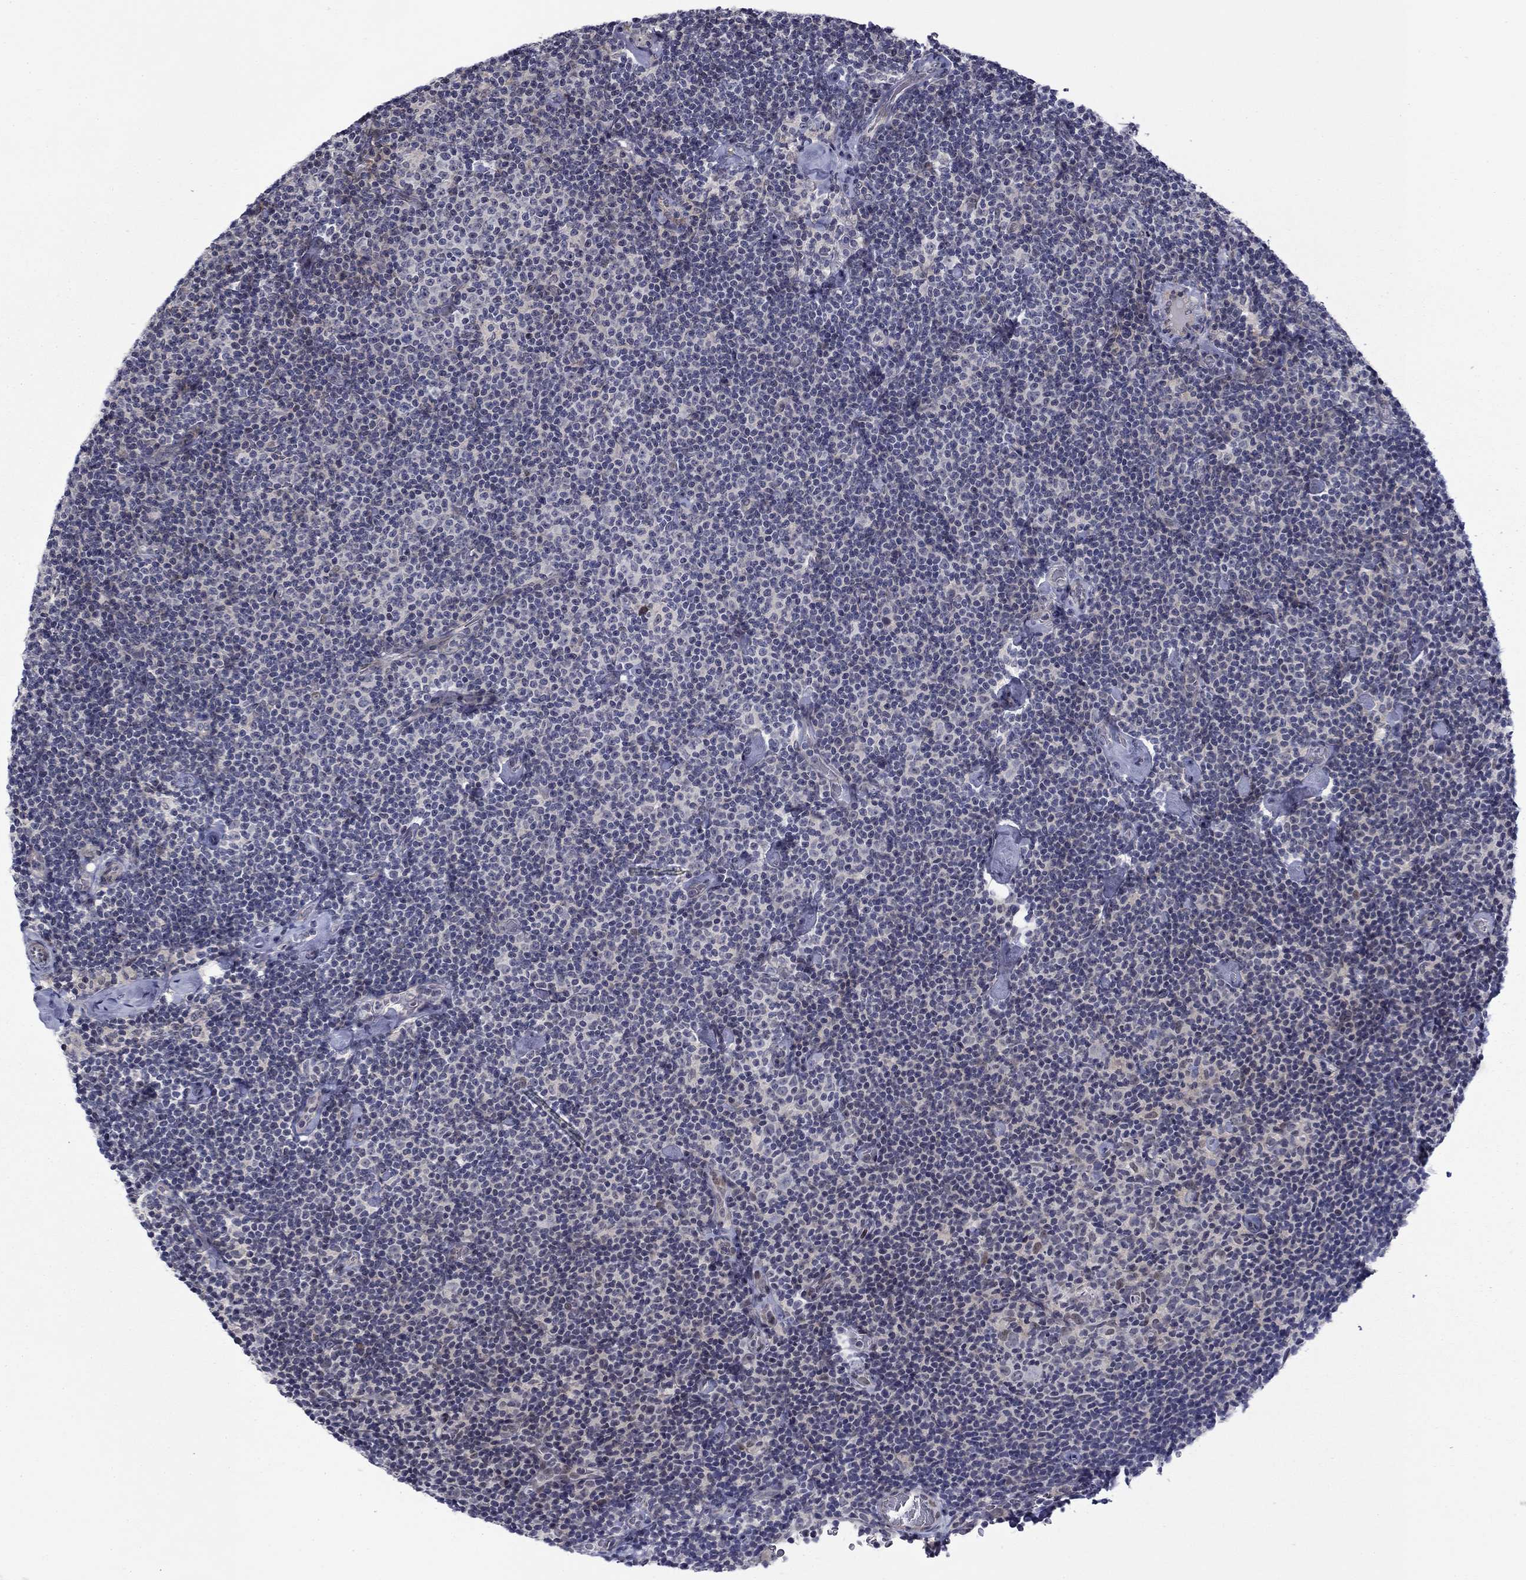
{"staining": {"intensity": "negative", "quantity": "none", "location": "none"}, "tissue": "lymphoma", "cell_type": "Tumor cells", "image_type": "cancer", "snomed": [{"axis": "morphology", "description": "Malignant lymphoma, non-Hodgkin's type, Low grade"}, {"axis": "topography", "description": "Lymph node"}], "caption": "This image is of lymphoma stained with immunohistochemistry (IHC) to label a protein in brown with the nuclei are counter-stained blue. There is no positivity in tumor cells.", "gene": "B3GAT1", "patient": {"sex": "male", "age": 81}}